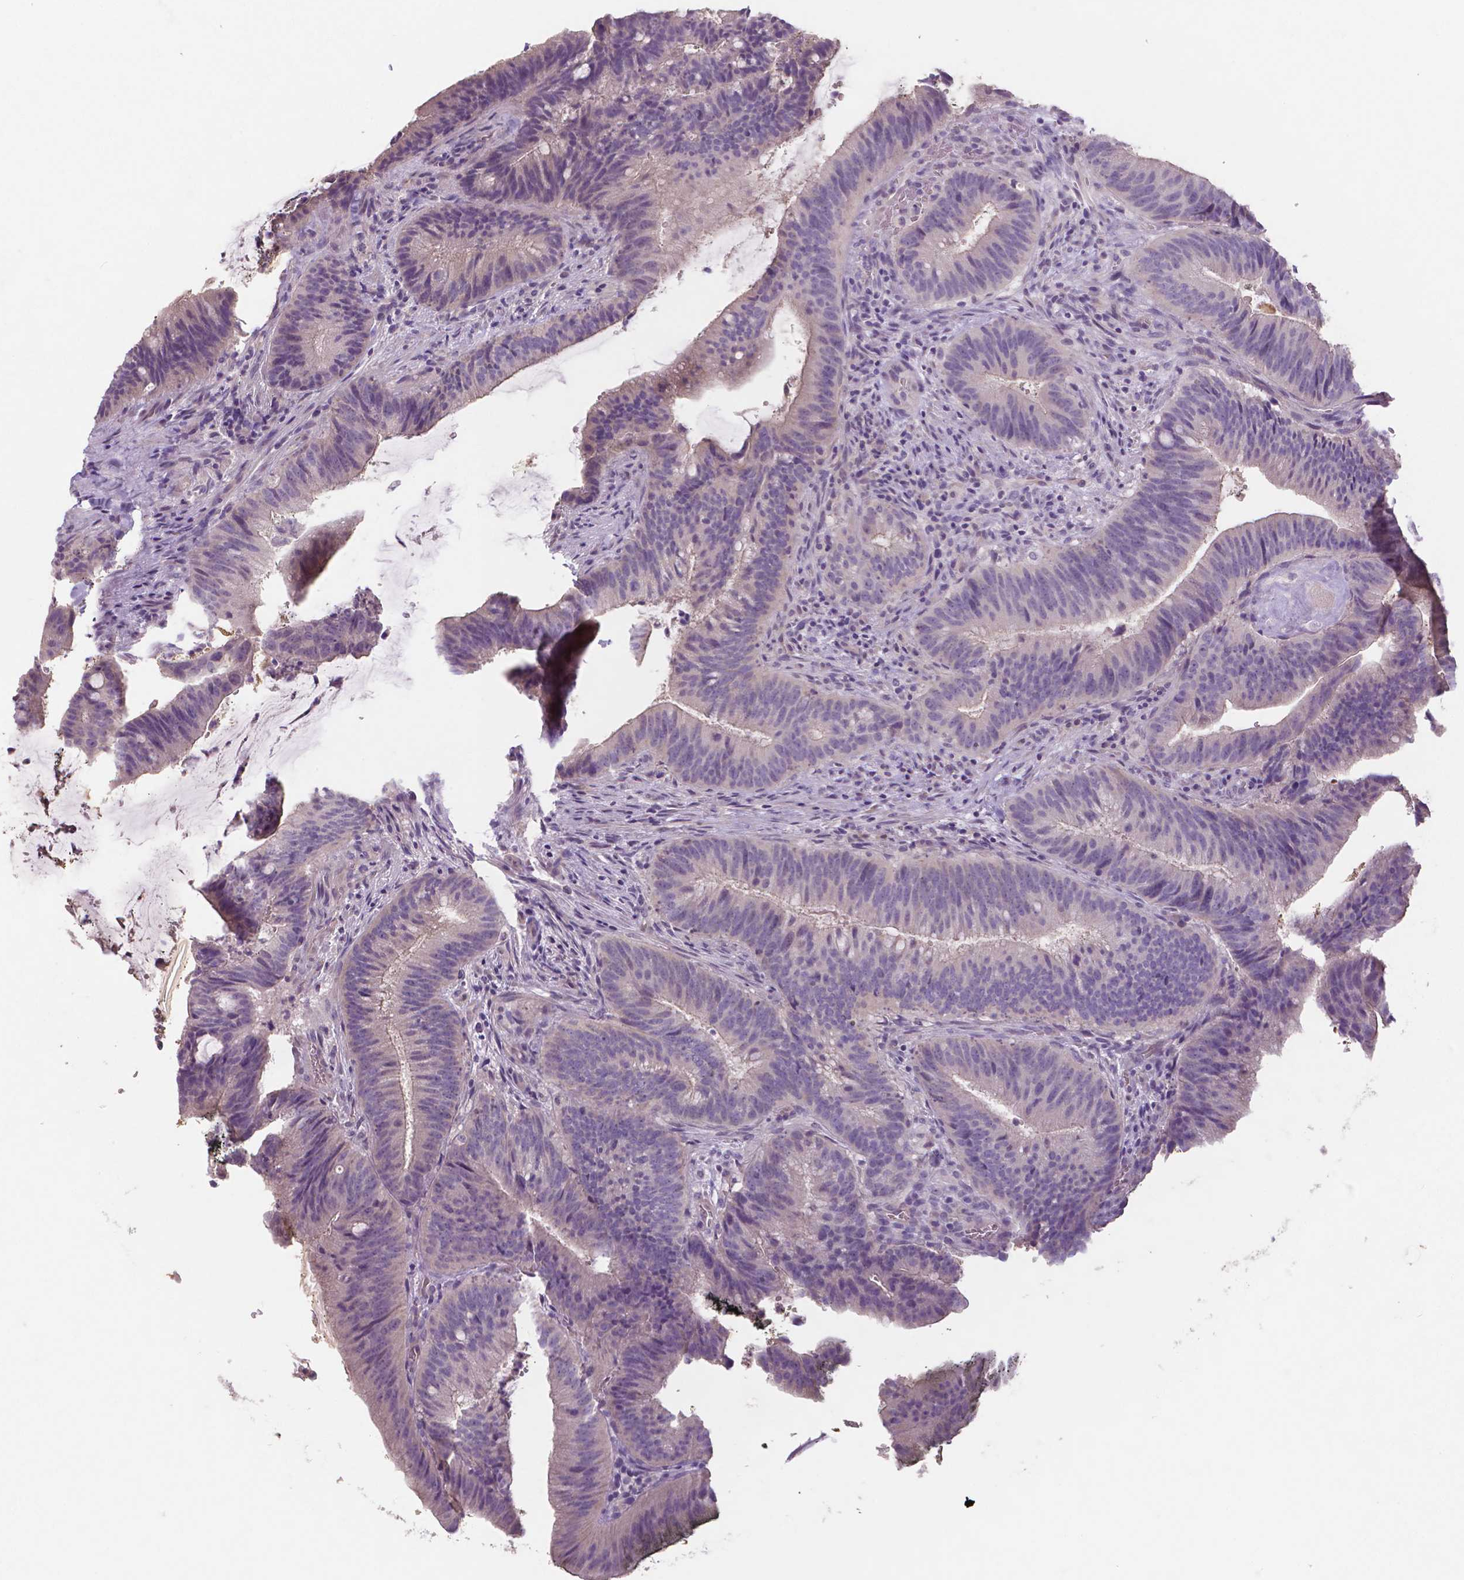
{"staining": {"intensity": "negative", "quantity": "none", "location": "none"}, "tissue": "colorectal cancer", "cell_type": "Tumor cells", "image_type": "cancer", "snomed": [{"axis": "morphology", "description": "Adenocarcinoma, NOS"}, {"axis": "topography", "description": "Colon"}], "caption": "Tumor cells are negative for brown protein staining in colorectal adenocarcinoma. (DAB (3,3'-diaminobenzidine) immunohistochemistry (IHC), high magnification).", "gene": "CRMP1", "patient": {"sex": "female", "age": 43}}